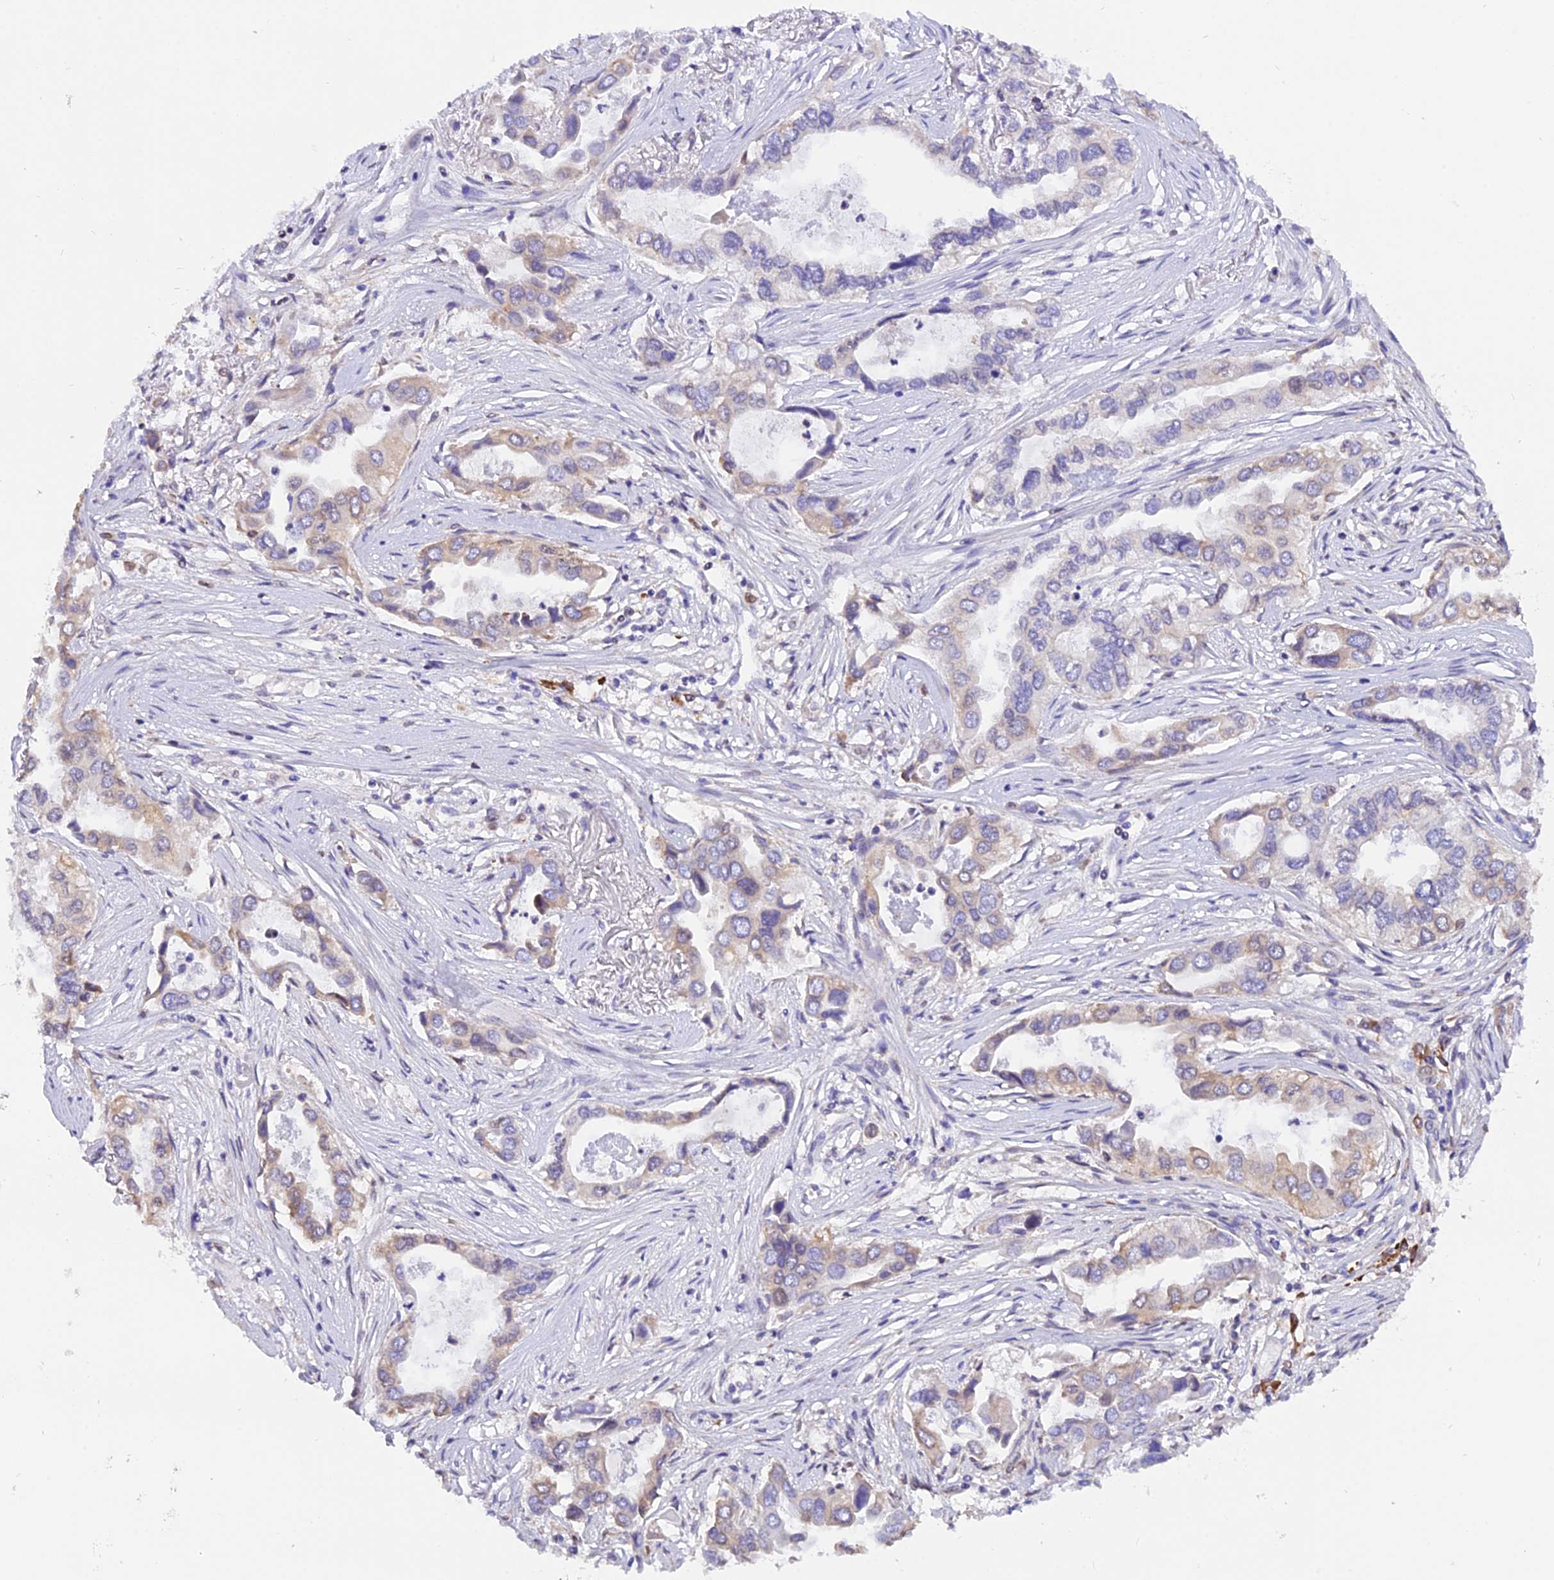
{"staining": {"intensity": "weak", "quantity": "25%-75%", "location": "cytoplasmic/membranous"}, "tissue": "lung cancer", "cell_type": "Tumor cells", "image_type": "cancer", "snomed": [{"axis": "morphology", "description": "Adenocarcinoma, NOS"}, {"axis": "topography", "description": "Lung"}], "caption": "A photomicrograph of adenocarcinoma (lung) stained for a protein shows weak cytoplasmic/membranous brown staining in tumor cells.", "gene": "HERPUD1", "patient": {"sex": "female", "age": 76}}